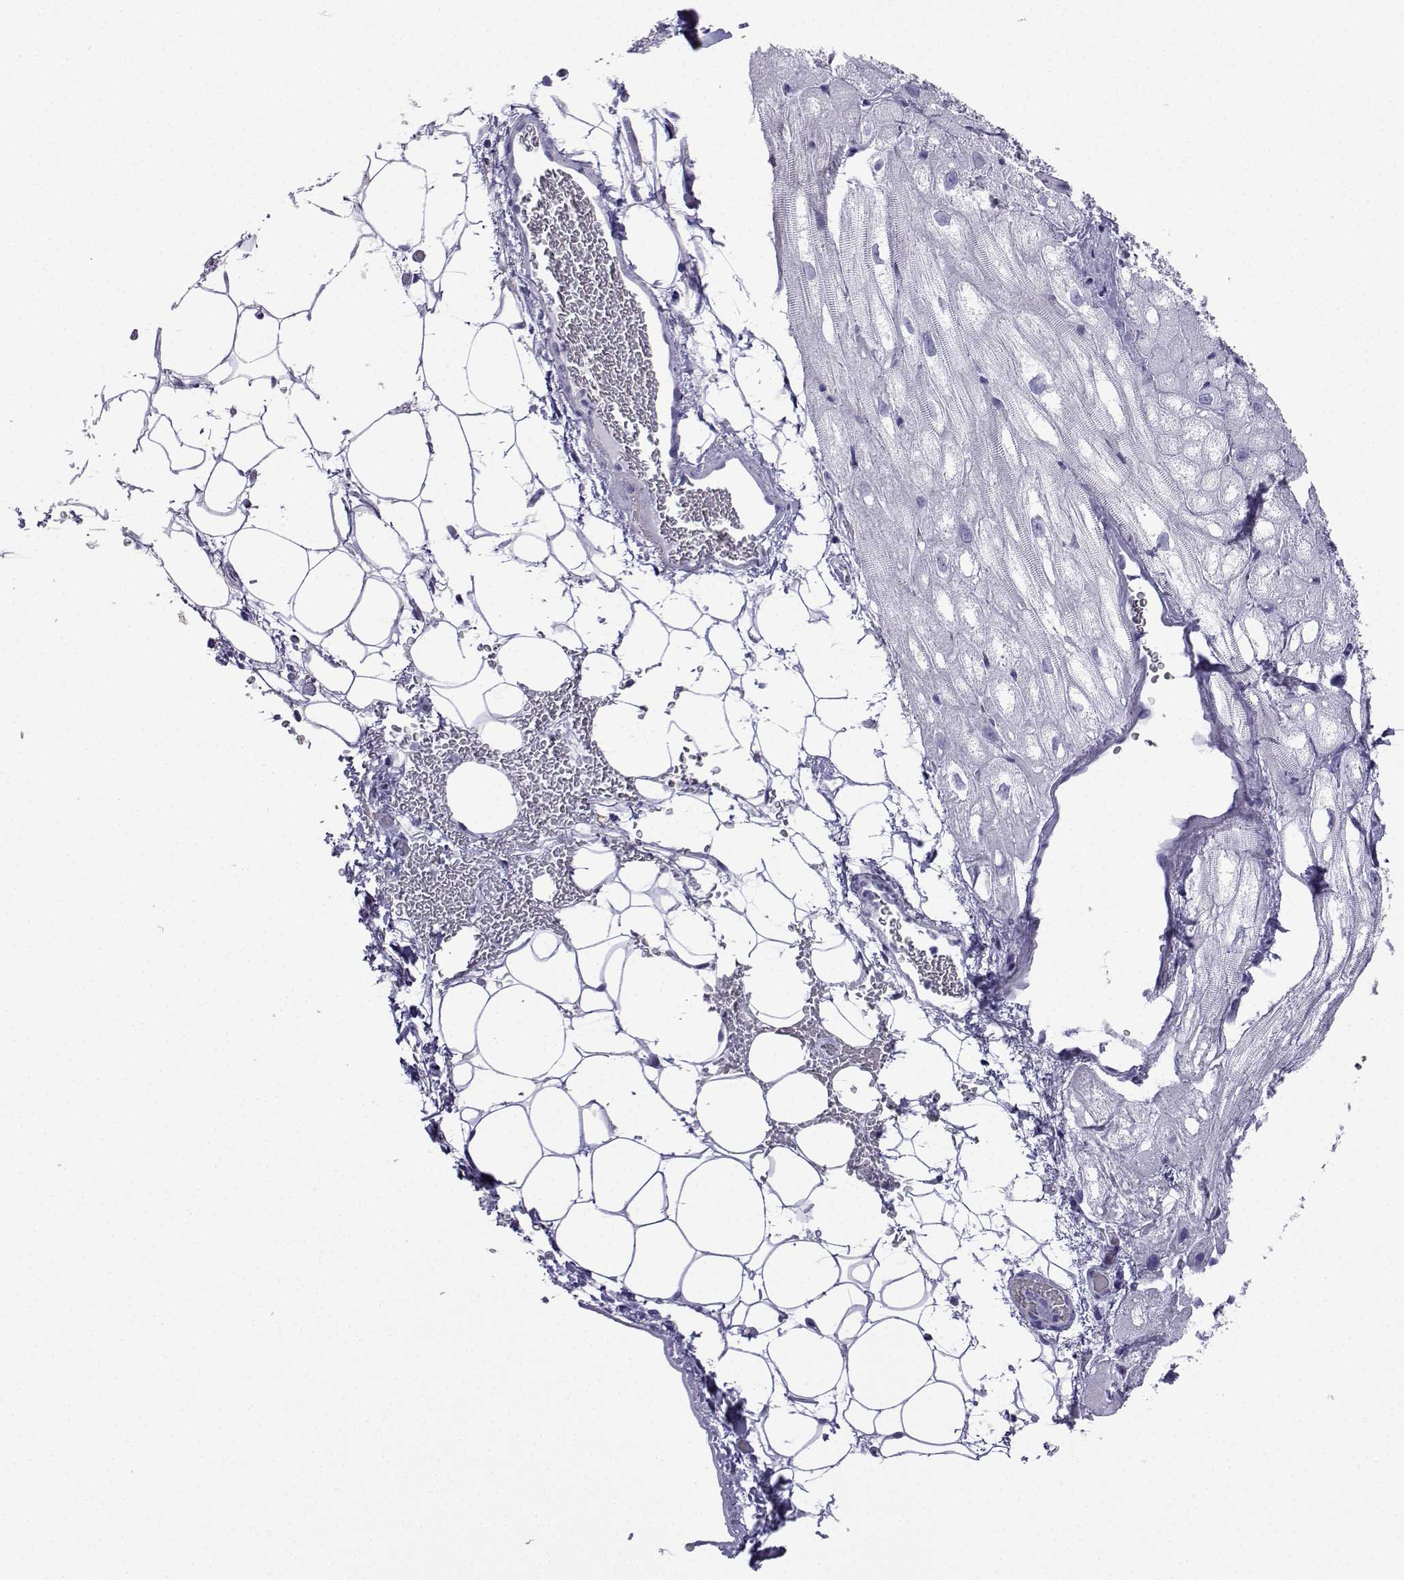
{"staining": {"intensity": "negative", "quantity": "none", "location": "none"}, "tissue": "heart muscle", "cell_type": "Cardiomyocytes", "image_type": "normal", "snomed": [{"axis": "morphology", "description": "Normal tissue, NOS"}, {"axis": "topography", "description": "Heart"}], "caption": "DAB immunohistochemical staining of benign human heart muscle exhibits no significant positivity in cardiomyocytes. (Immunohistochemistry, brightfield microscopy, high magnification).", "gene": "TRIM46", "patient": {"sex": "male", "age": 61}}